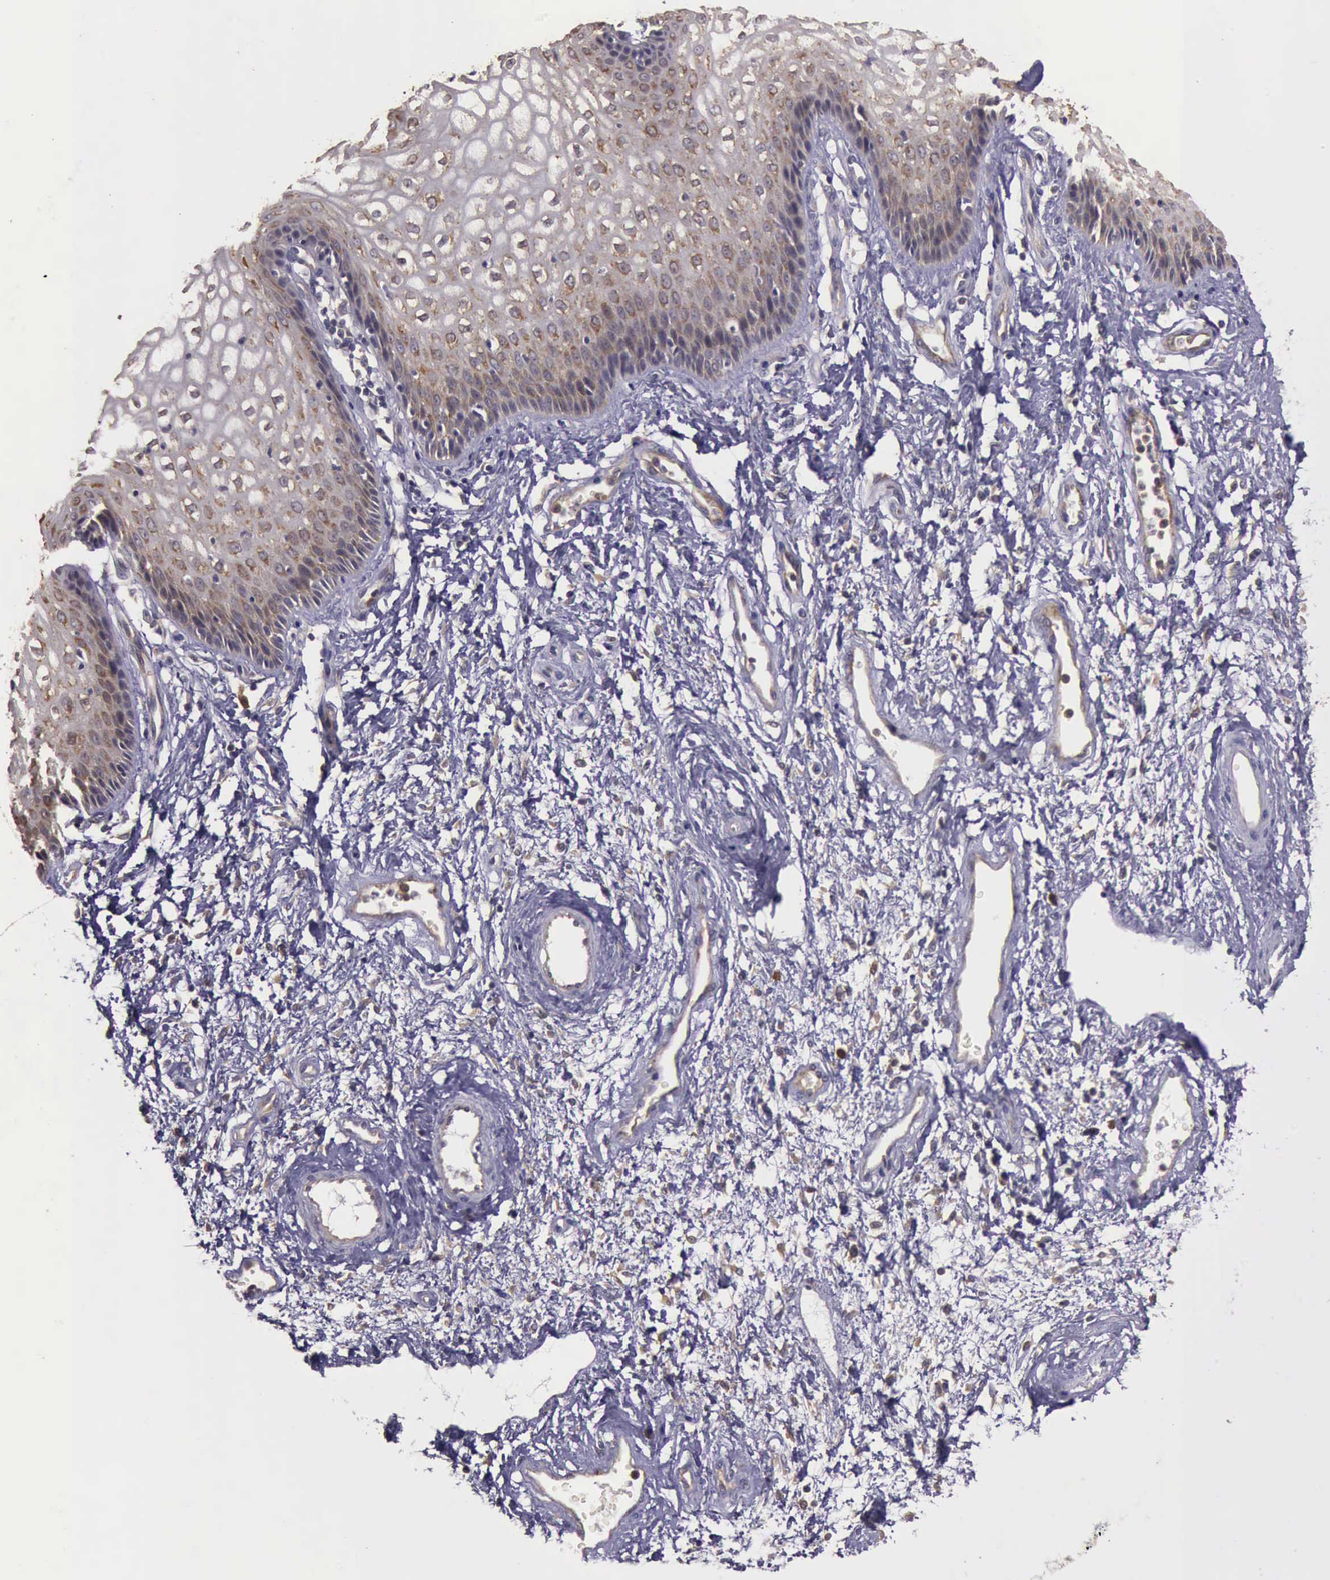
{"staining": {"intensity": "moderate", "quantity": "25%-75%", "location": "cytoplasmic/membranous"}, "tissue": "vagina", "cell_type": "Squamous epithelial cells", "image_type": "normal", "snomed": [{"axis": "morphology", "description": "Normal tissue, NOS"}, {"axis": "topography", "description": "Vagina"}], "caption": "Immunohistochemistry (DAB) staining of benign vagina demonstrates moderate cytoplasmic/membranous protein expression in about 25%-75% of squamous epithelial cells. (brown staining indicates protein expression, while blue staining denotes nuclei).", "gene": "EIF5", "patient": {"sex": "female", "age": 34}}